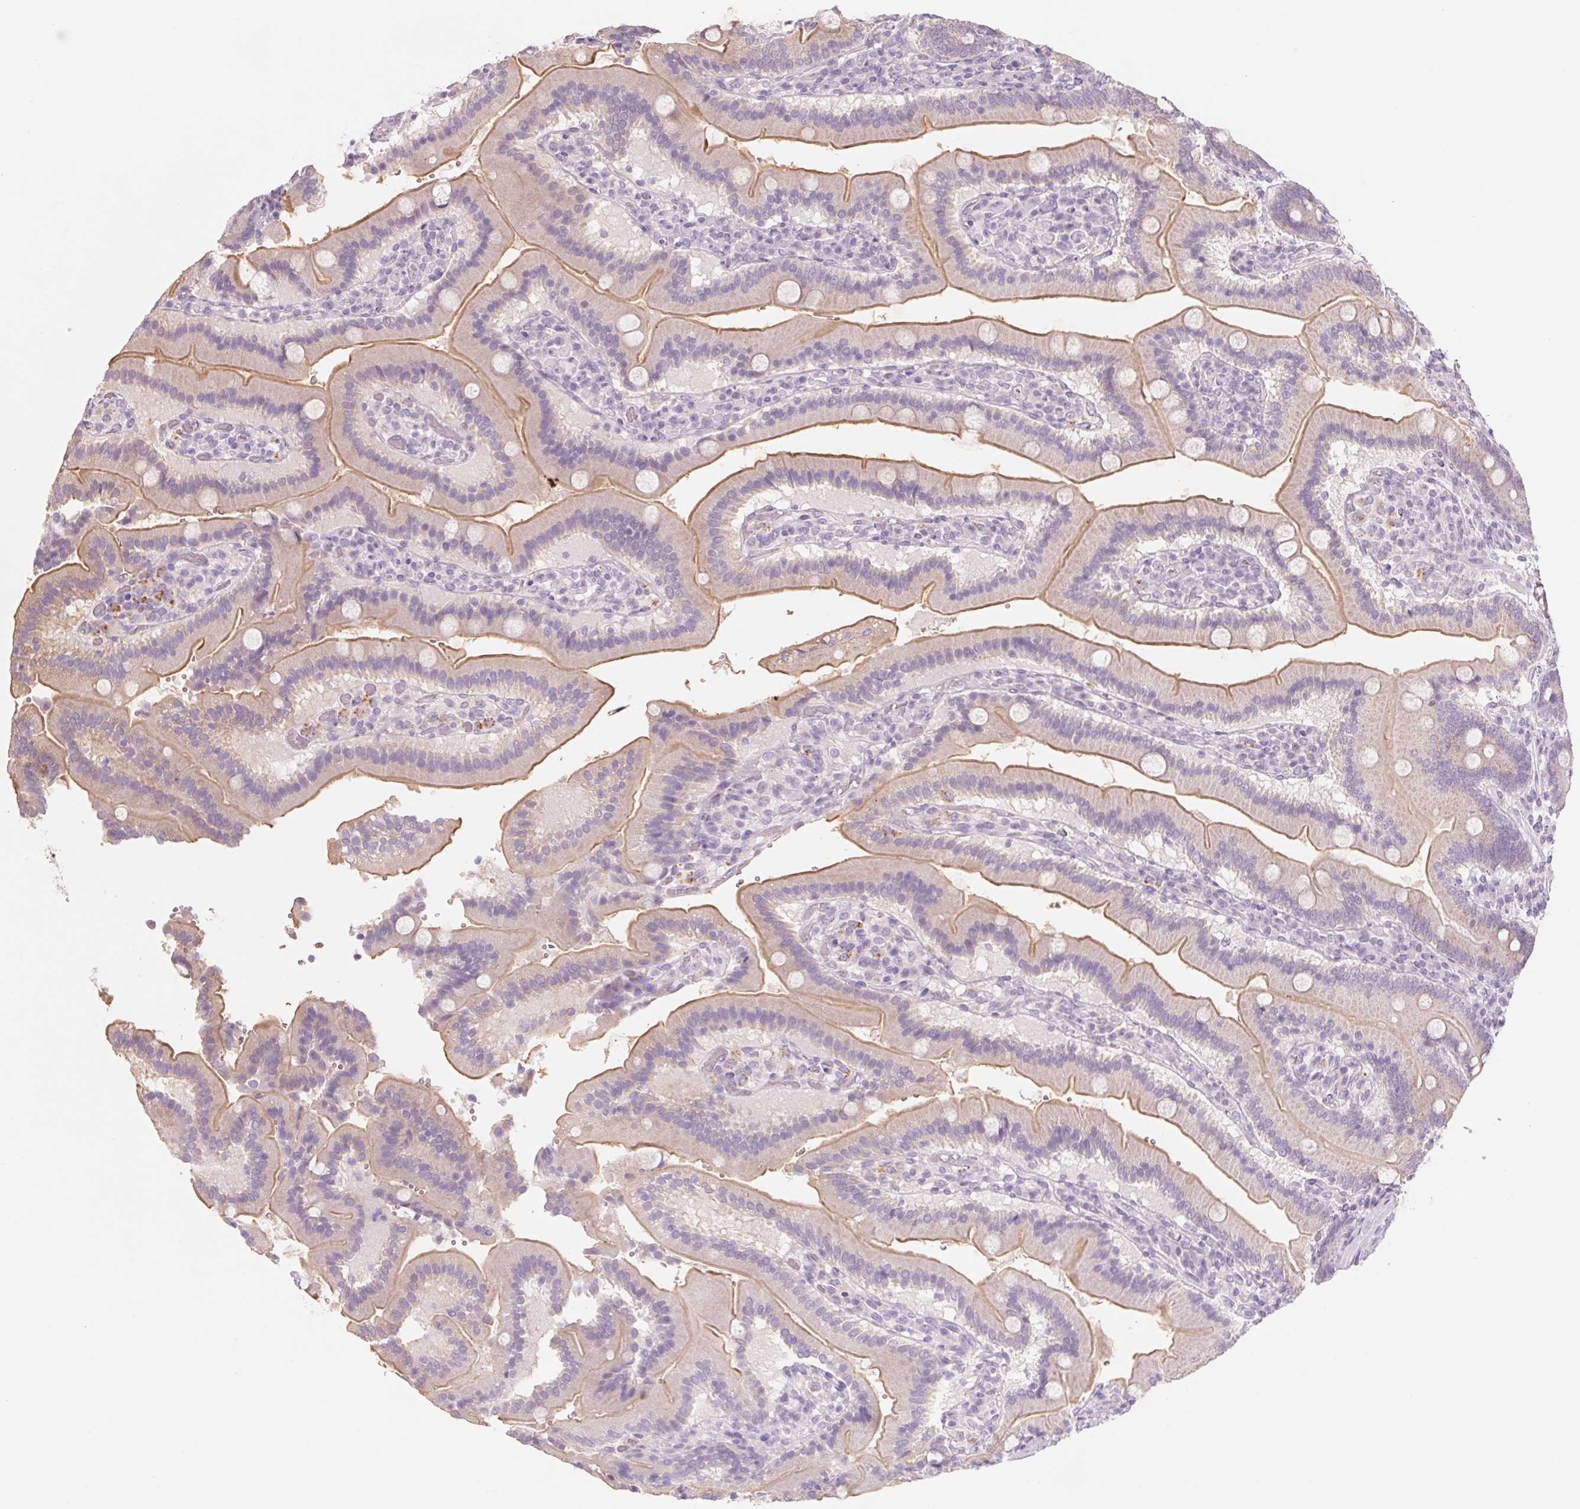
{"staining": {"intensity": "weak", "quantity": "25%-75%", "location": "cytoplasmic/membranous"}, "tissue": "duodenum", "cell_type": "Glandular cells", "image_type": "normal", "snomed": [{"axis": "morphology", "description": "Normal tissue, NOS"}, {"axis": "topography", "description": "Duodenum"}], "caption": "Brown immunohistochemical staining in normal human duodenum reveals weak cytoplasmic/membranous staining in approximately 25%-75% of glandular cells.", "gene": "POU1F1", "patient": {"sex": "female", "age": 62}}